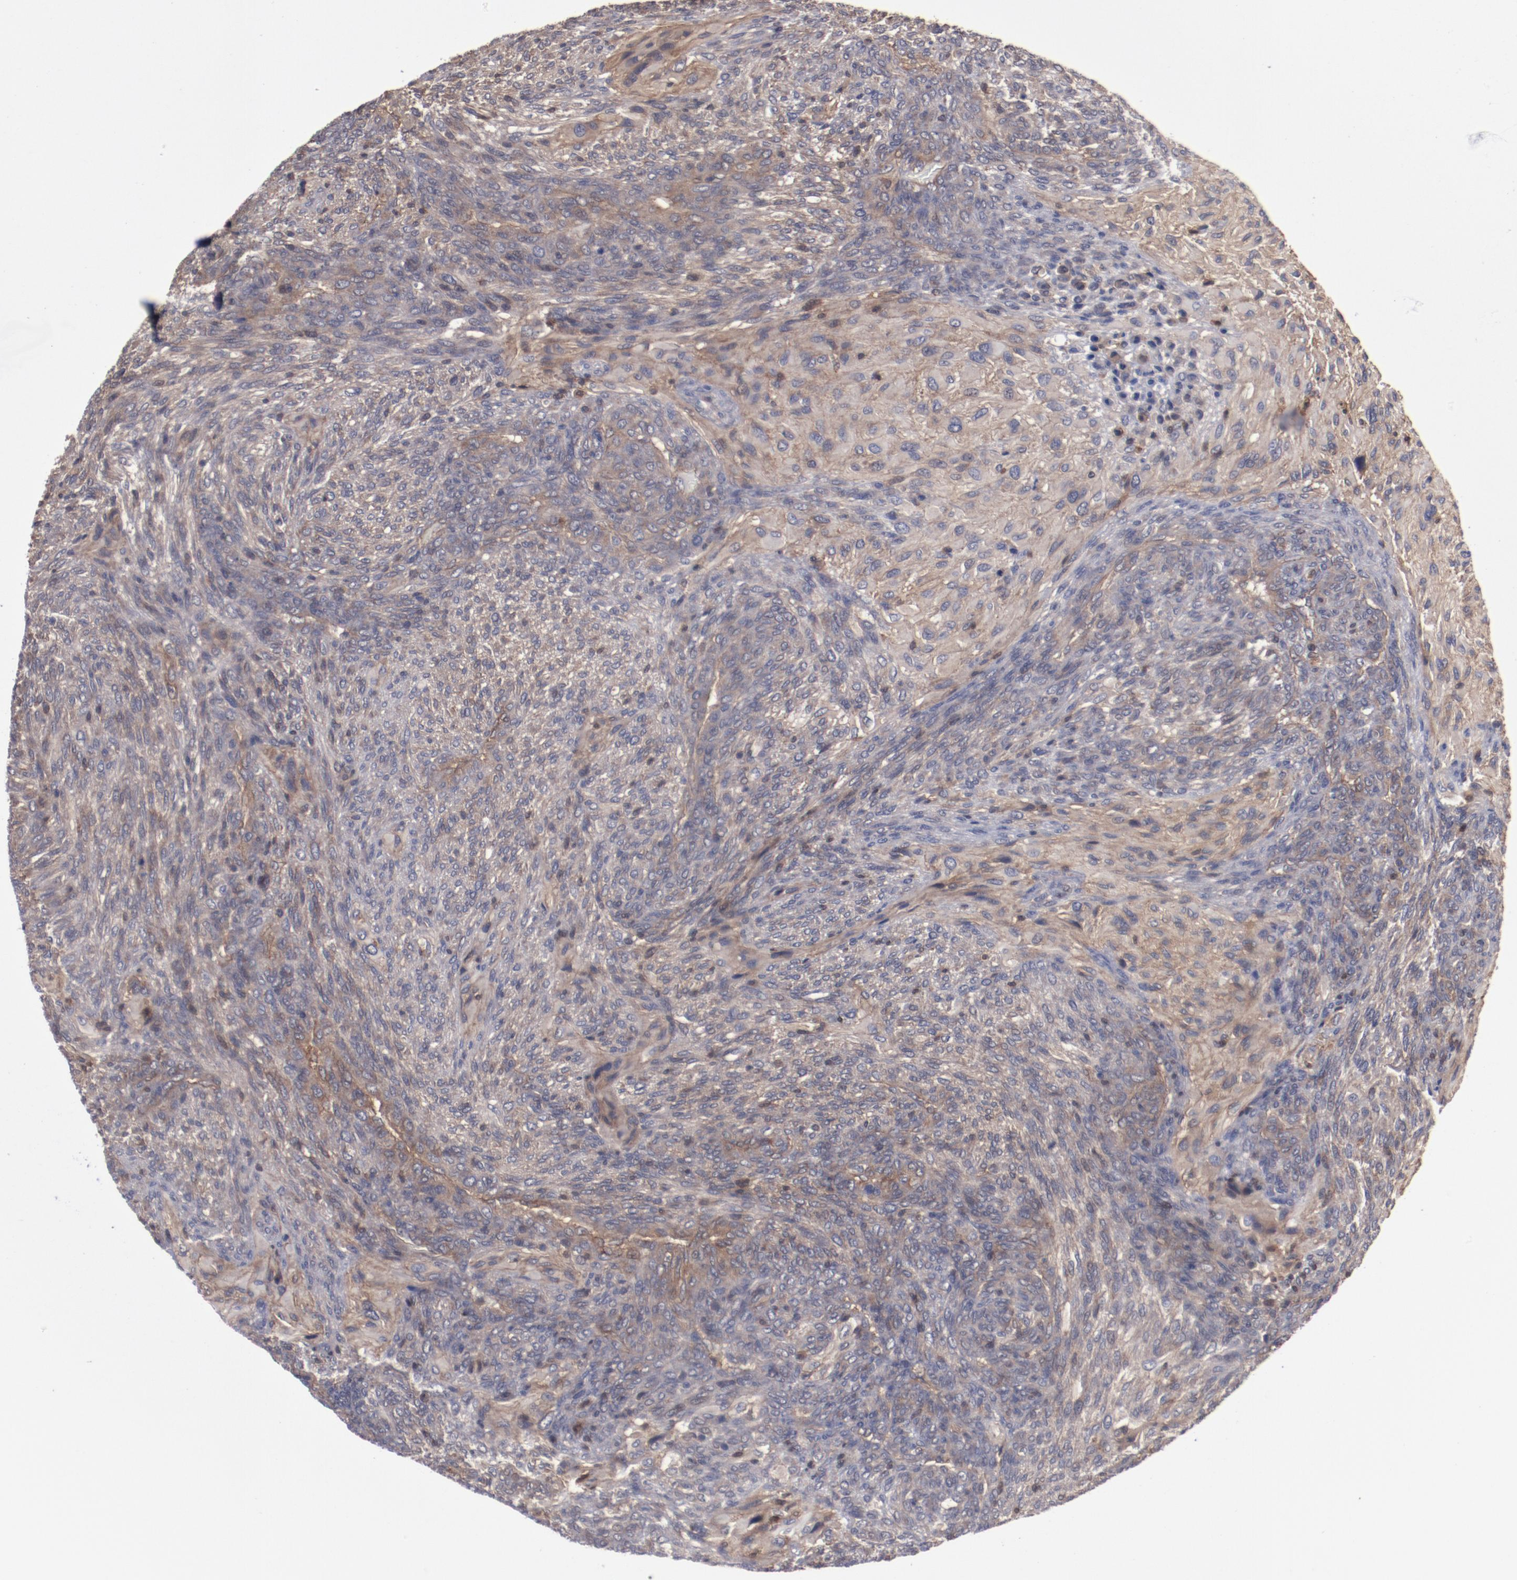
{"staining": {"intensity": "moderate", "quantity": "25%-75%", "location": "cytoplasmic/membranous"}, "tissue": "glioma", "cell_type": "Tumor cells", "image_type": "cancer", "snomed": [{"axis": "morphology", "description": "Glioma, malignant, High grade"}, {"axis": "topography", "description": "Cerebral cortex"}], "caption": "IHC photomicrograph of glioma stained for a protein (brown), which displays medium levels of moderate cytoplasmic/membranous staining in approximately 25%-75% of tumor cells.", "gene": "DNAAF2", "patient": {"sex": "female", "age": 55}}